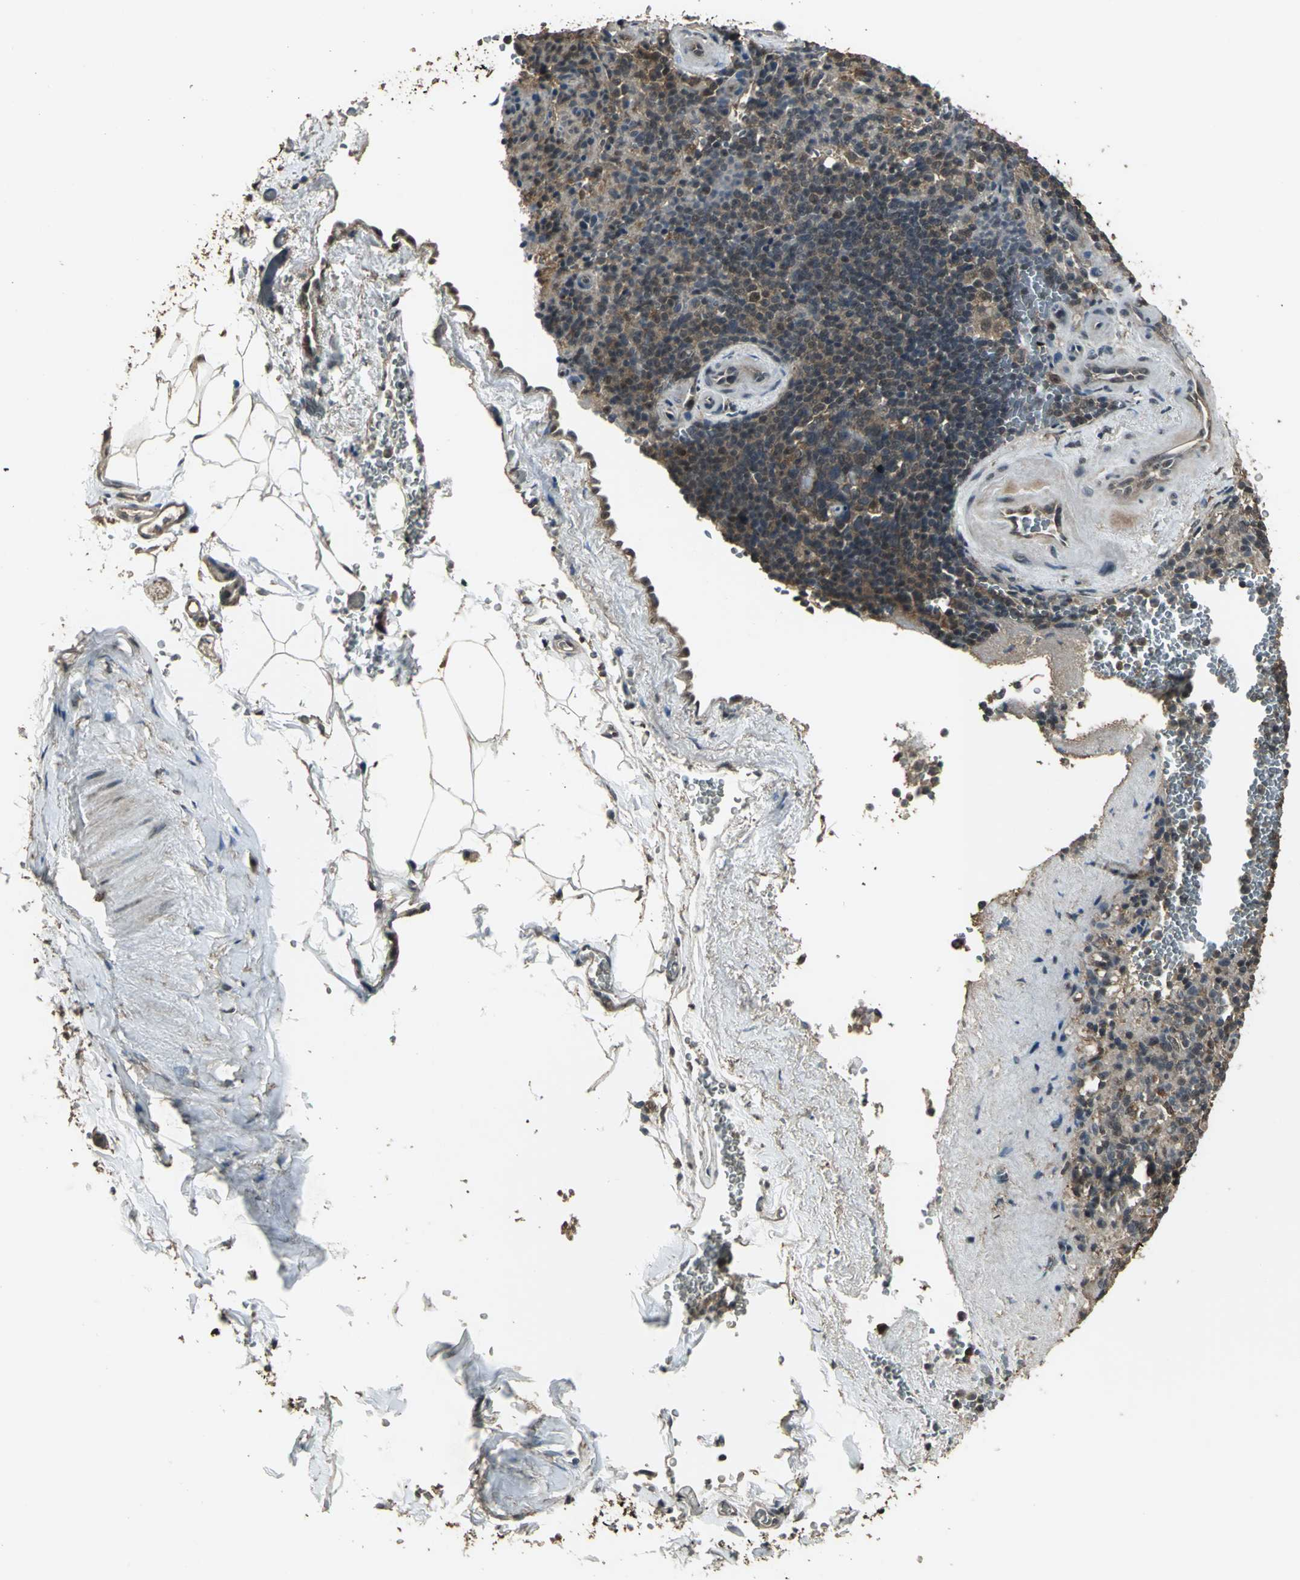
{"staining": {"intensity": "moderate", "quantity": "25%-75%", "location": "cytoplasmic/membranous"}, "tissue": "spleen", "cell_type": "Cells in red pulp", "image_type": "normal", "snomed": [{"axis": "morphology", "description": "Normal tissue, NOS"}, {"axis": "topography", "description": "Spleen"}], "caption": "A brown stain highlights moderate cytoplasmic/membranous positivity of a protein in cells in red pulp of normal human spleen. The protein is shown in brown color, while the nuclei are stained blue.", "gene": "UCHL5", "patient": {"sex": "female", "age": 74}}